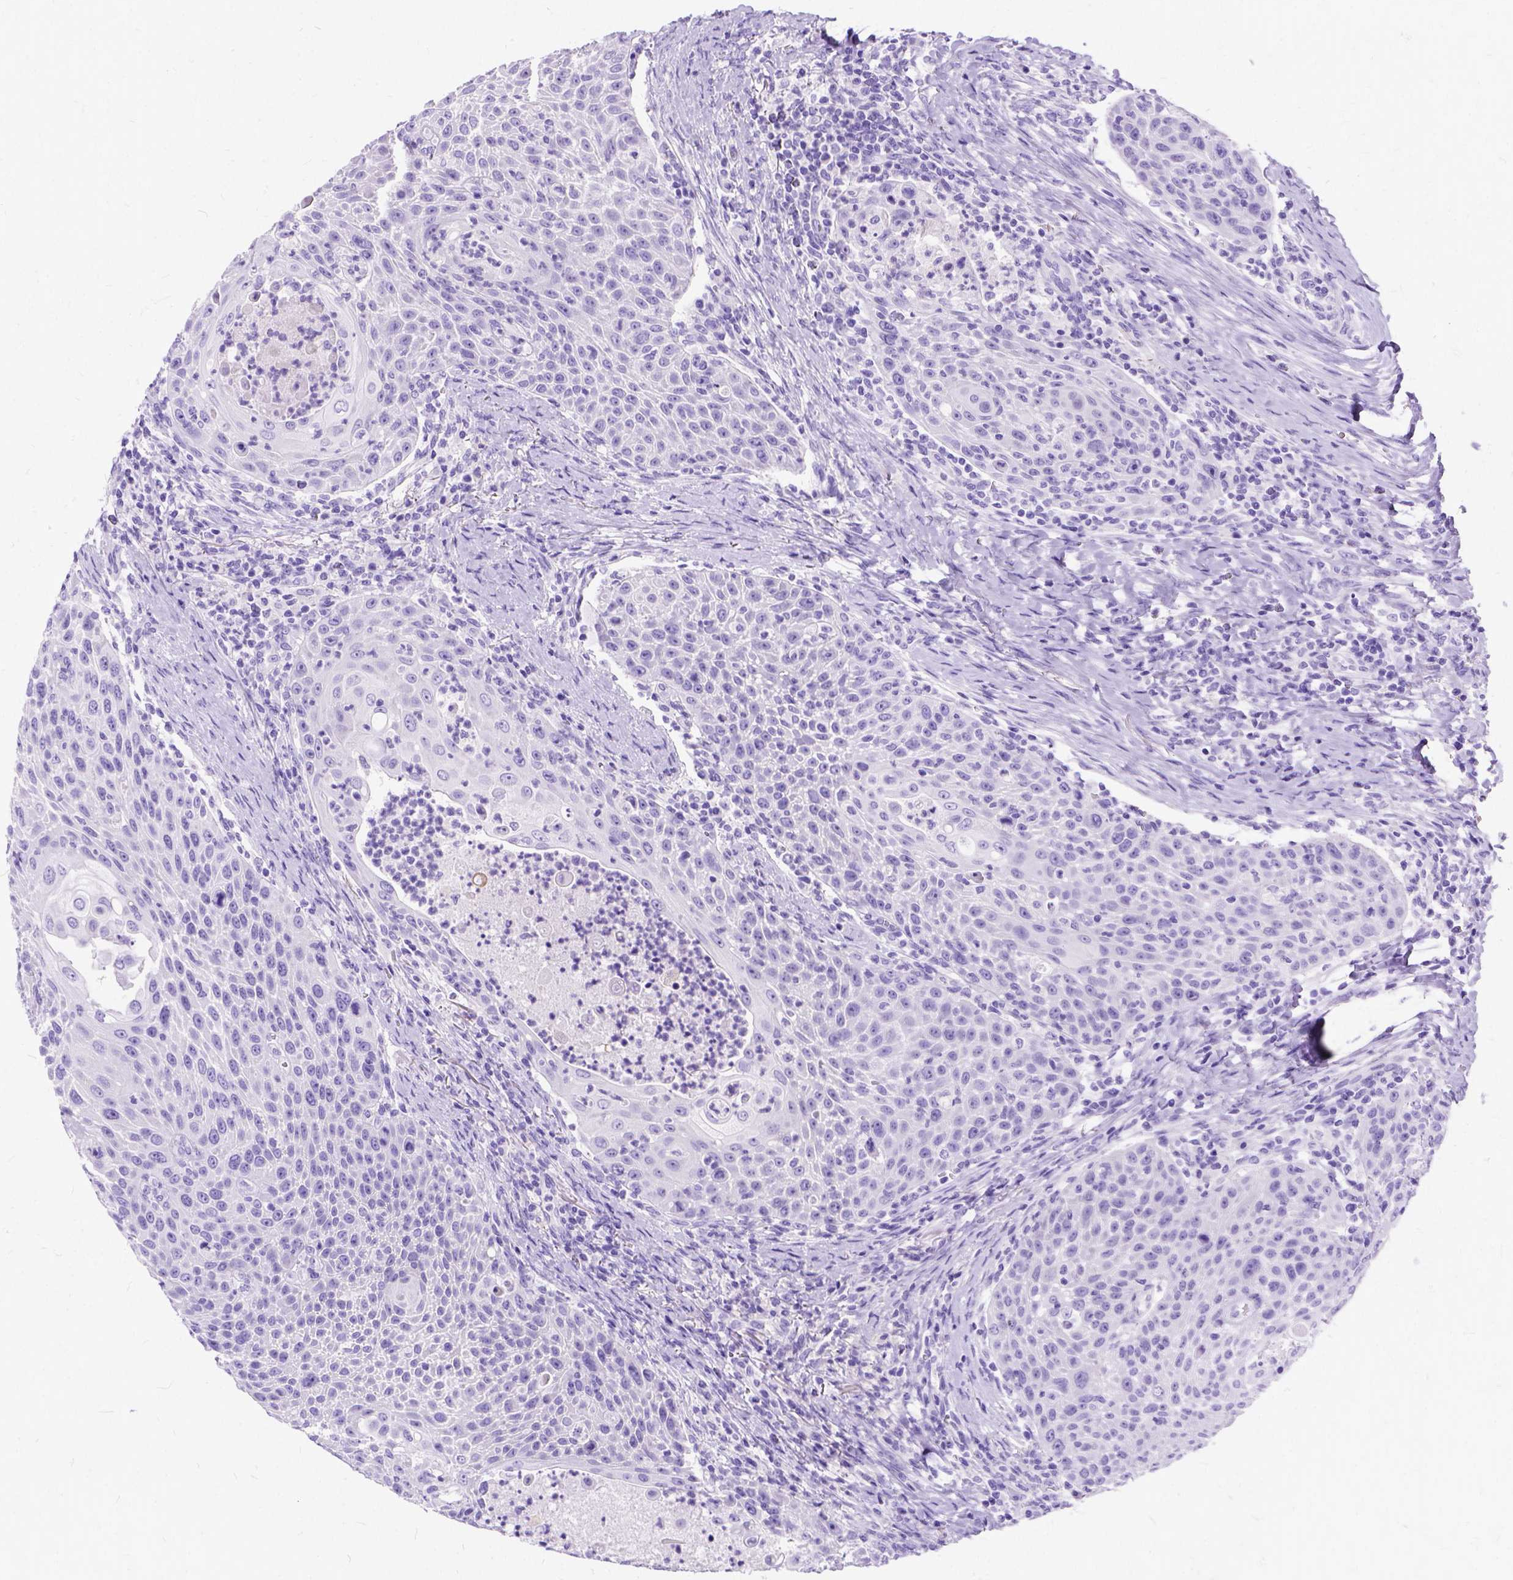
{"staining": {"intensity": "negative", "quantity": "none", "location": "none"}, "tissue": "head and neck cancer", "cell_type": "Tumor cells", "image_type": "cancer", "snomed": [{"axis": "morphology", "description": "Squamous cell carcinoma, NOS"}, {"axis": "topography", "description": "Head-Neck"}], "caption": "A micrograph of human head and neck cancer (squamous cell carcinoma) is negative for staining in tumor cells. The staining is performed using DAB brown chromogen with nuclei counter-stained in using hematoxylin.", "gene": "C1QTNF3", "patient": {"sex": "male", "age": 69}}